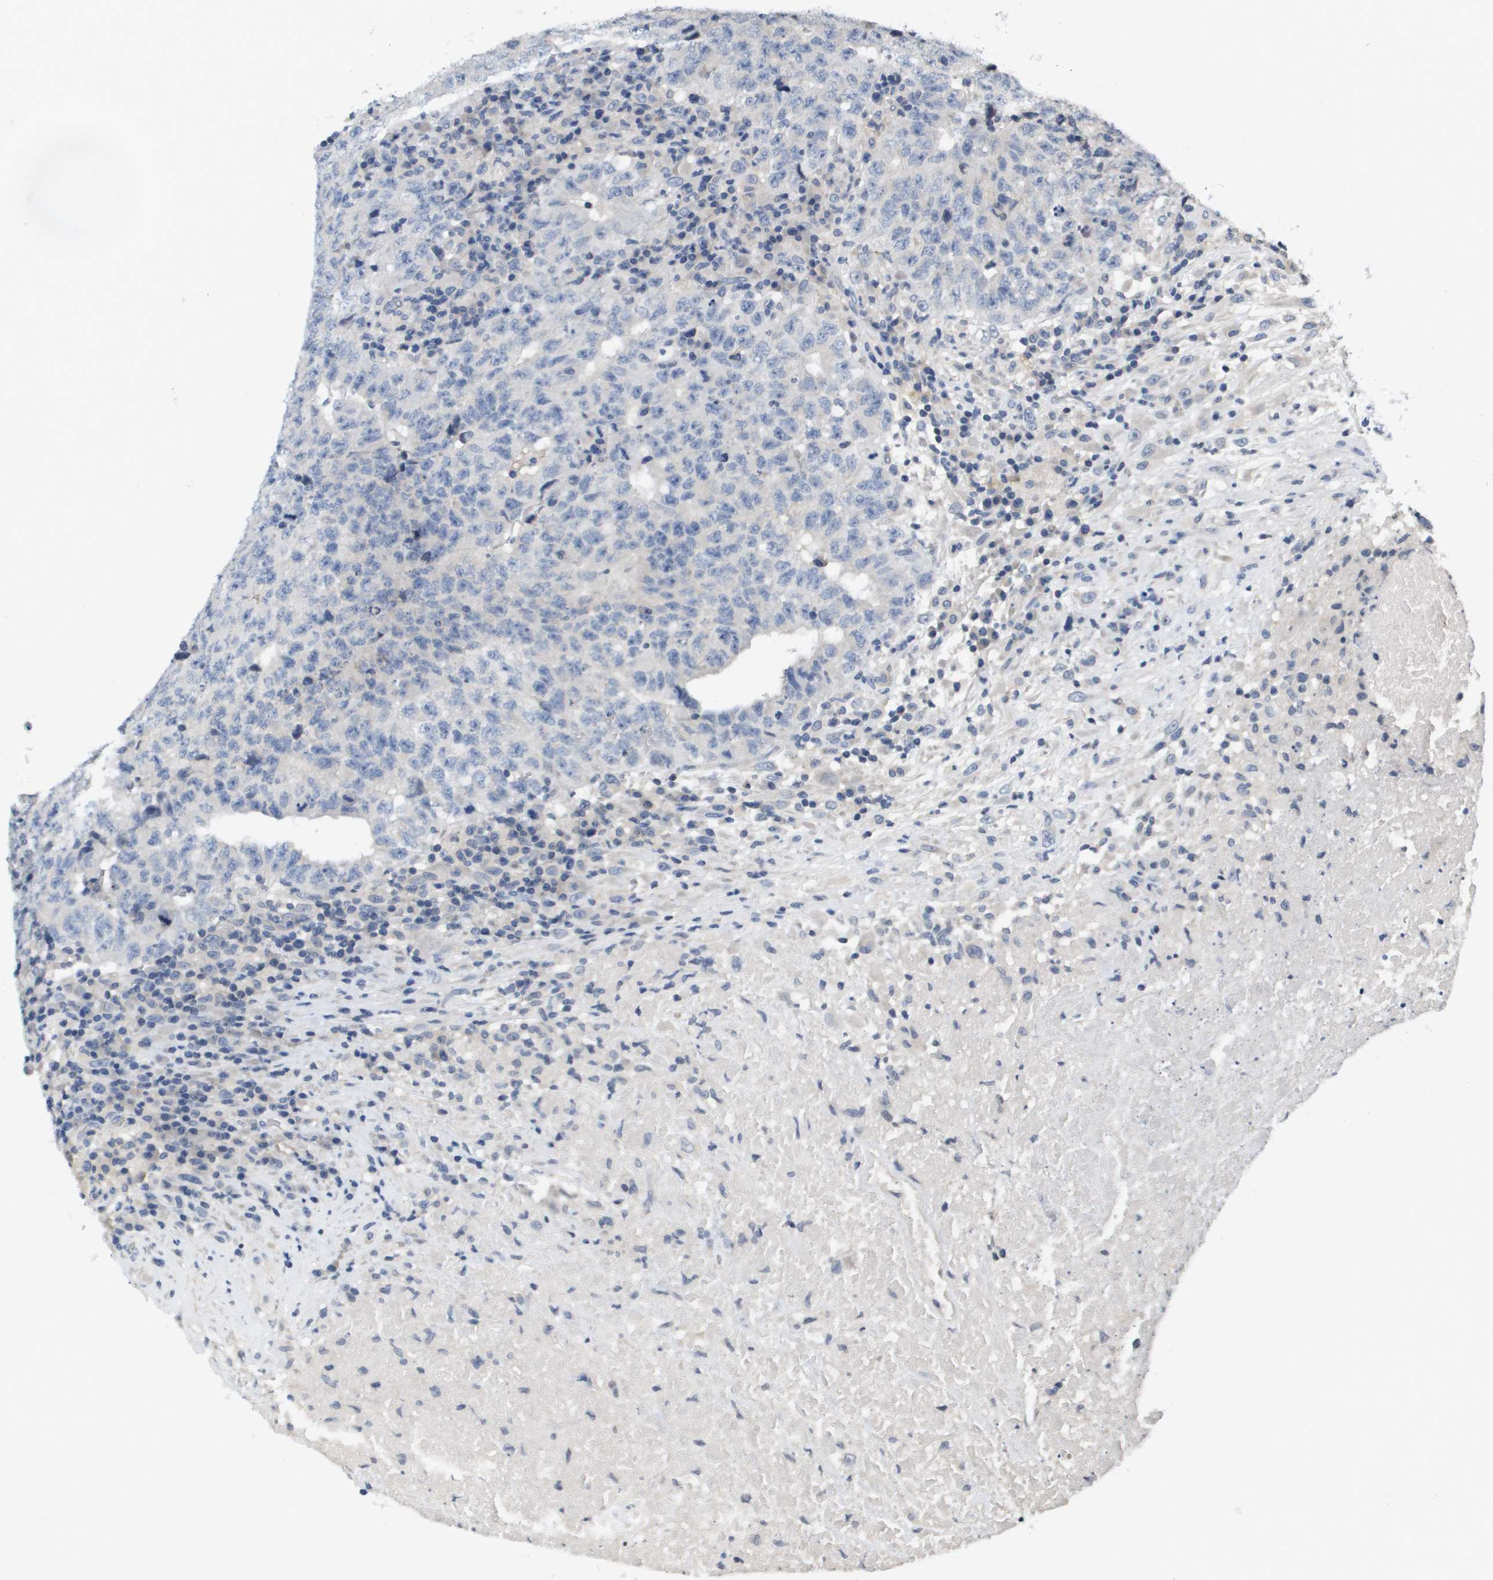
{"staining": {"intensity": "negative", "quantity": "none", "location": "none"}, "tissue": "testis cancer", "cell_type": "Tumor cells", "image_type": "cancer", "snomed": [{"axis": "morphology", "description": "Necrosis, NOS"}, {"axis": "morphology", "description": "Carcinoma, Embryonal, NOS"}, {"axis": "topography", "description": "Testis"}], "caption": "Tumor cells are negative for protein expression in human embryonal carcinoma (testis).", "gene": "CAPN11", "patient": {"sex": "male", "age": 19}}